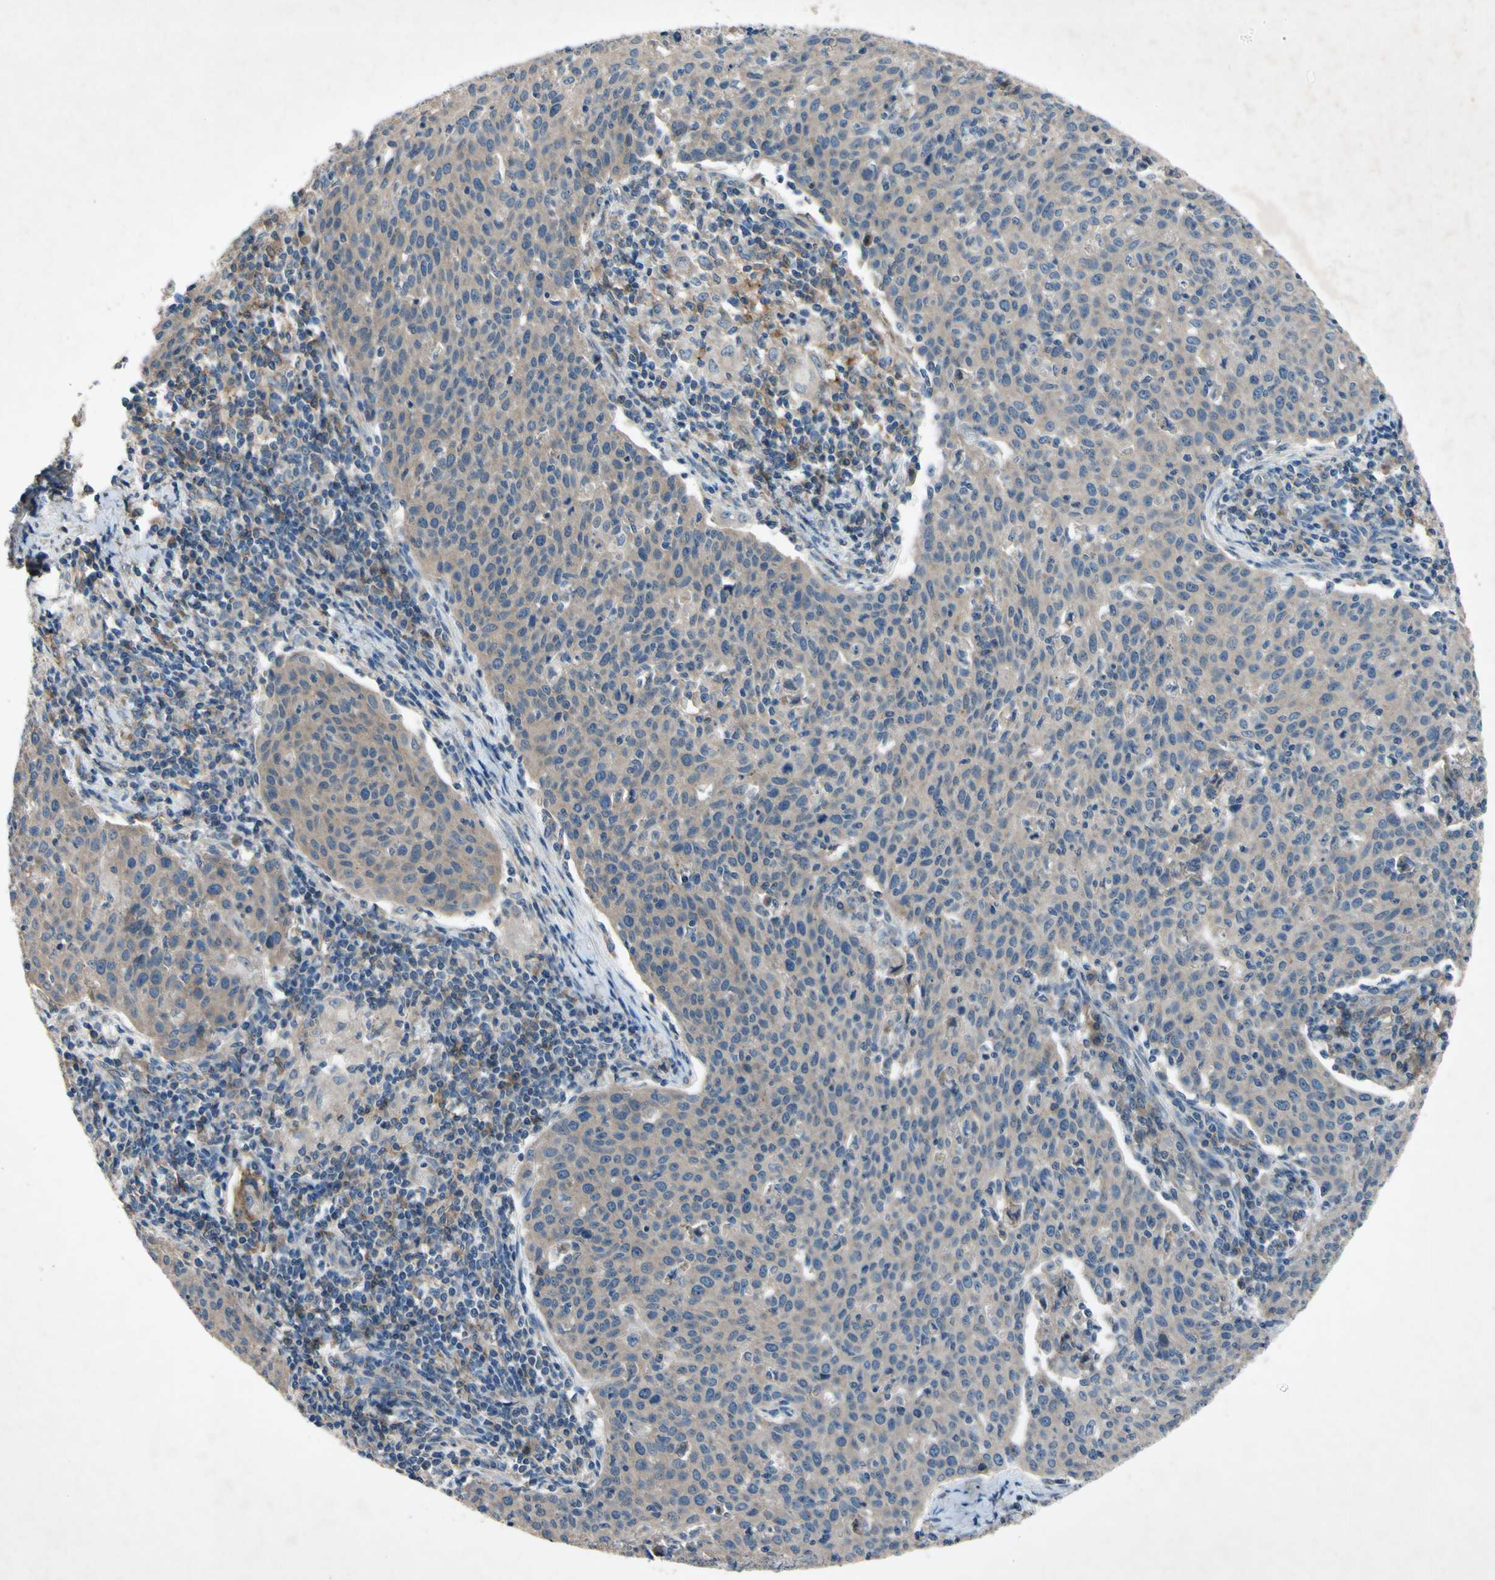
{"staining": {"intensity": "moderate", "quantity": ">75%", "location": "cytoplasmic/membranous"}, "tissue": "cervical cancer", "cell_type": "Tumor cells", "image_type": "cancer", "snomed": [{"axis": "morphology", "description": "Squamous cell carcinoma, NOS"}, {"axis": "topography", "description": "Cervix"}], "caption": "Protein positivity by IHC exhibits moderate cytoplasmic/membranous expression in approximately >75% of tumor cells in cervical cancer.", "gene": "HILPDA", "patient": {"sex": "female", "age": 38}}